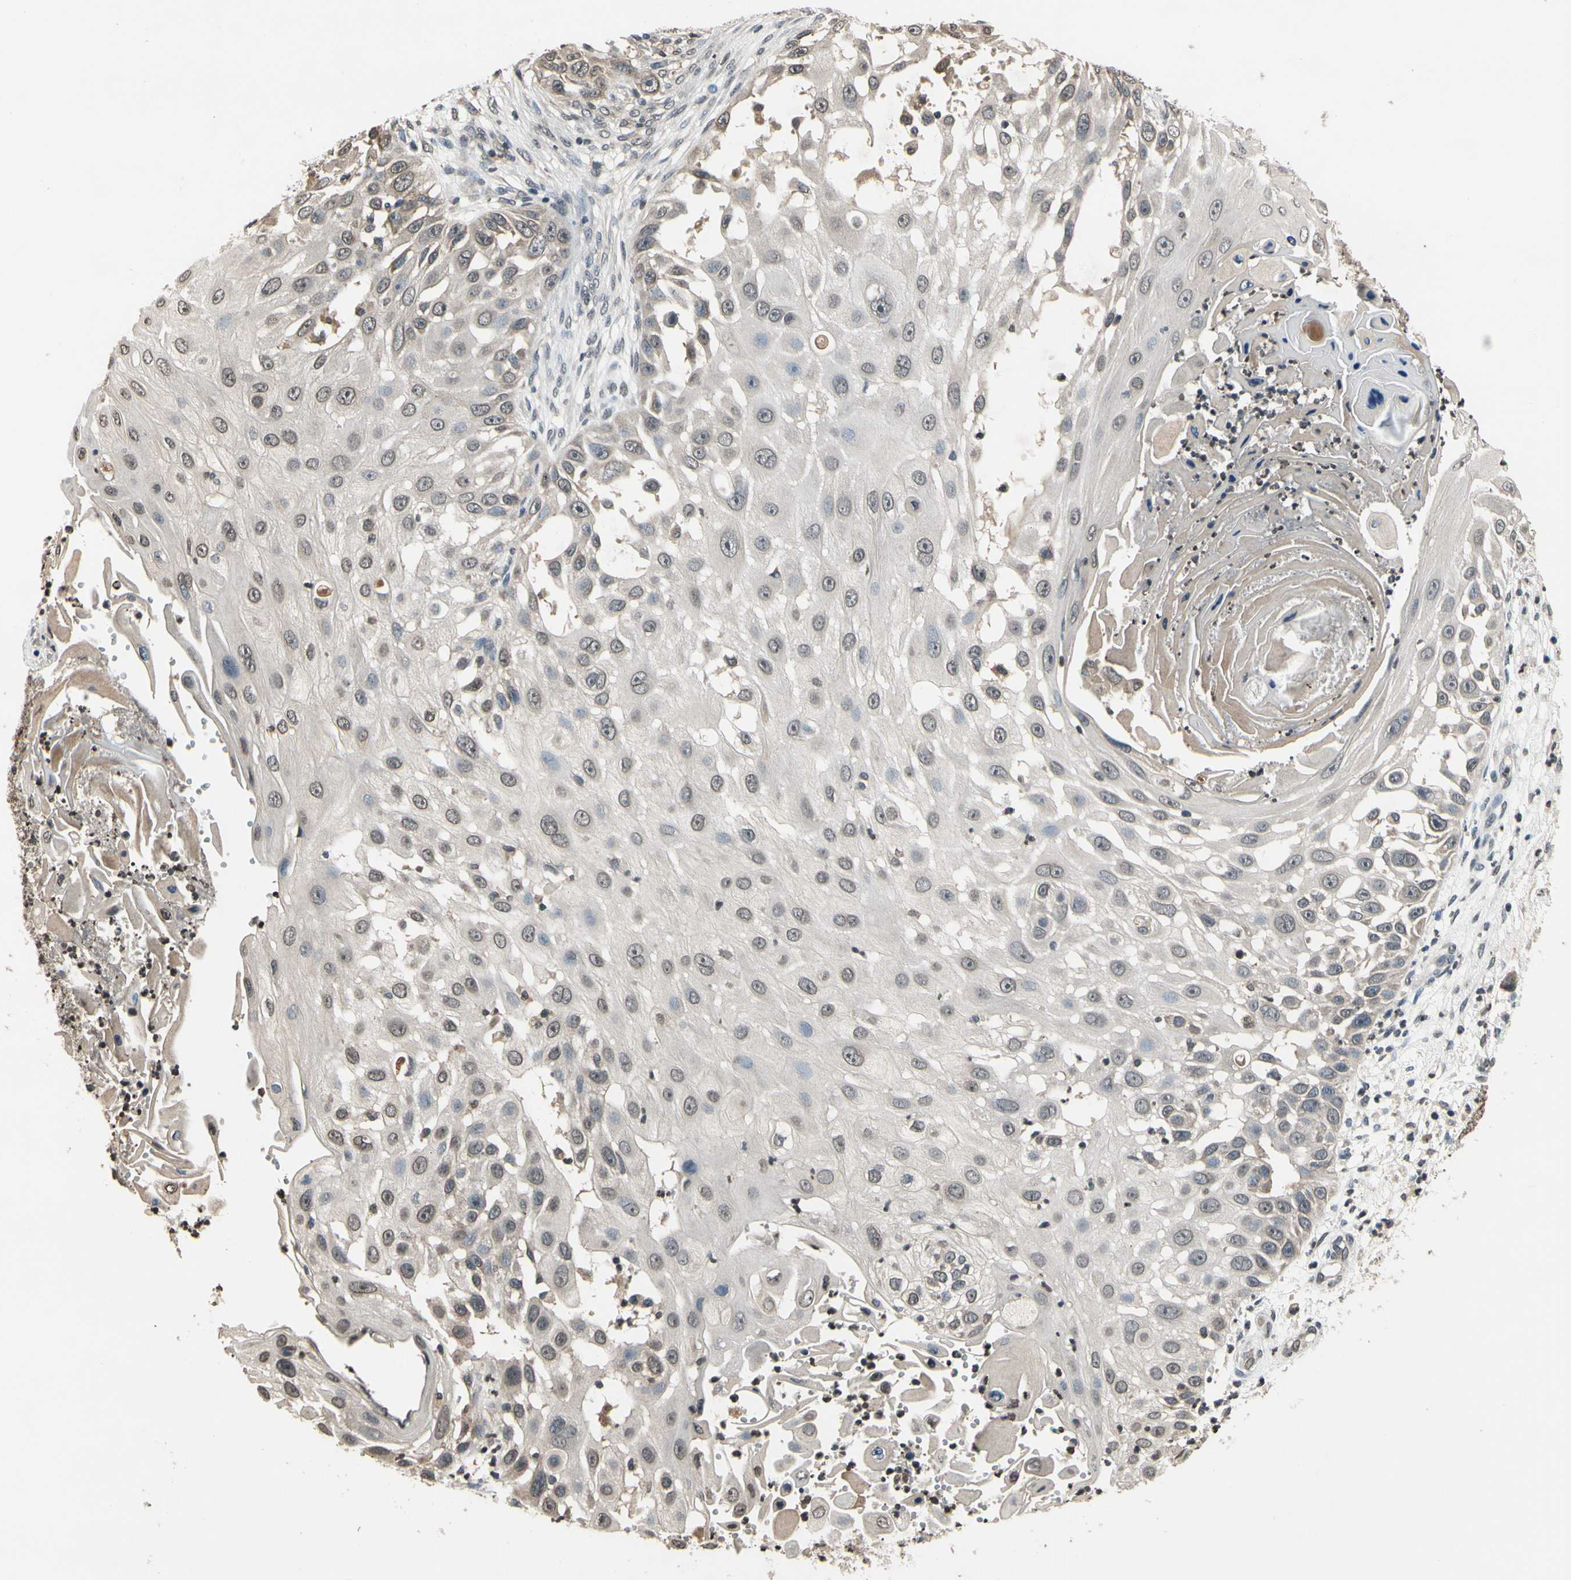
{"staining": {"intensity": "moderate", "quantity": ">75%", "location": "cytoplasmic/membranous"}, "tissue": "skin cancer", "cell_type": "Tumor cells", "image_type": "cancer", "snomed": [{"axis": "morphology", "description": "Squamous cell carcinoma, NOS"}, {"axis": "topography", "description": "Skin"}], "caption": "Human squamous cell carcinoma (skin) stained for a protein (brown) reveals moderate cytoplasmic/membranous positive expression in approximately >75% of tumor cells.", "gene": "GCLC", "patient": {"sex": "female", "age": 44}}